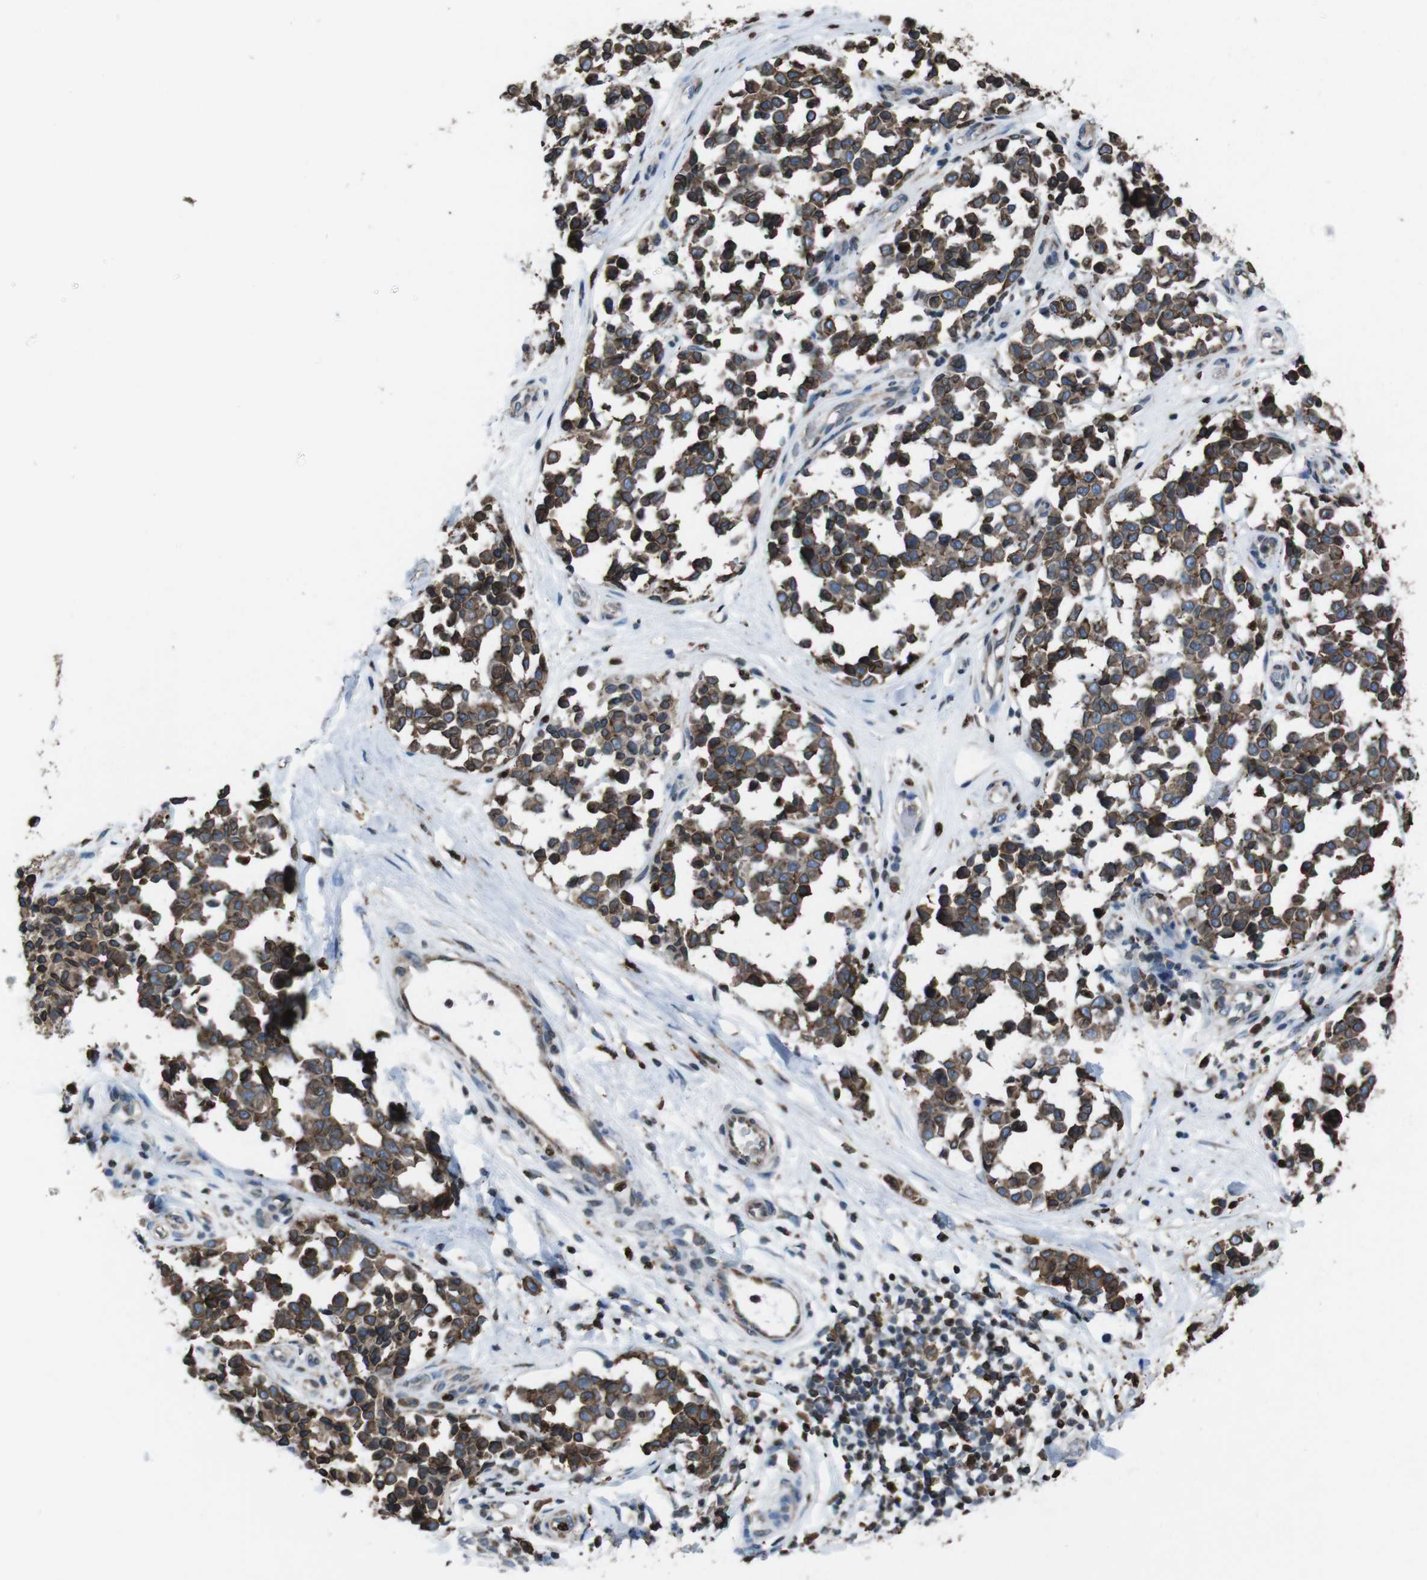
{"staining": {"intensity": "moderate", "quantity": ">75%", "location": "cytoplasmic/membranous"}, "tissue": "melanoma", "cell_type": "Tumor cells", "image_type": "cancer", "snomed": [{"axis": "morphology", "description": "Malignant melanoma, NOS"}, {"axis": "topography", "description": "Skin"}], "caption": "Protein expression analysis of human malignant melanoma reveals moderate cytoplasmic/membranous positivity in about >75% of tumor cells.", "gene": "APMAP", "patient": {"sex": "female", "age": 64}}